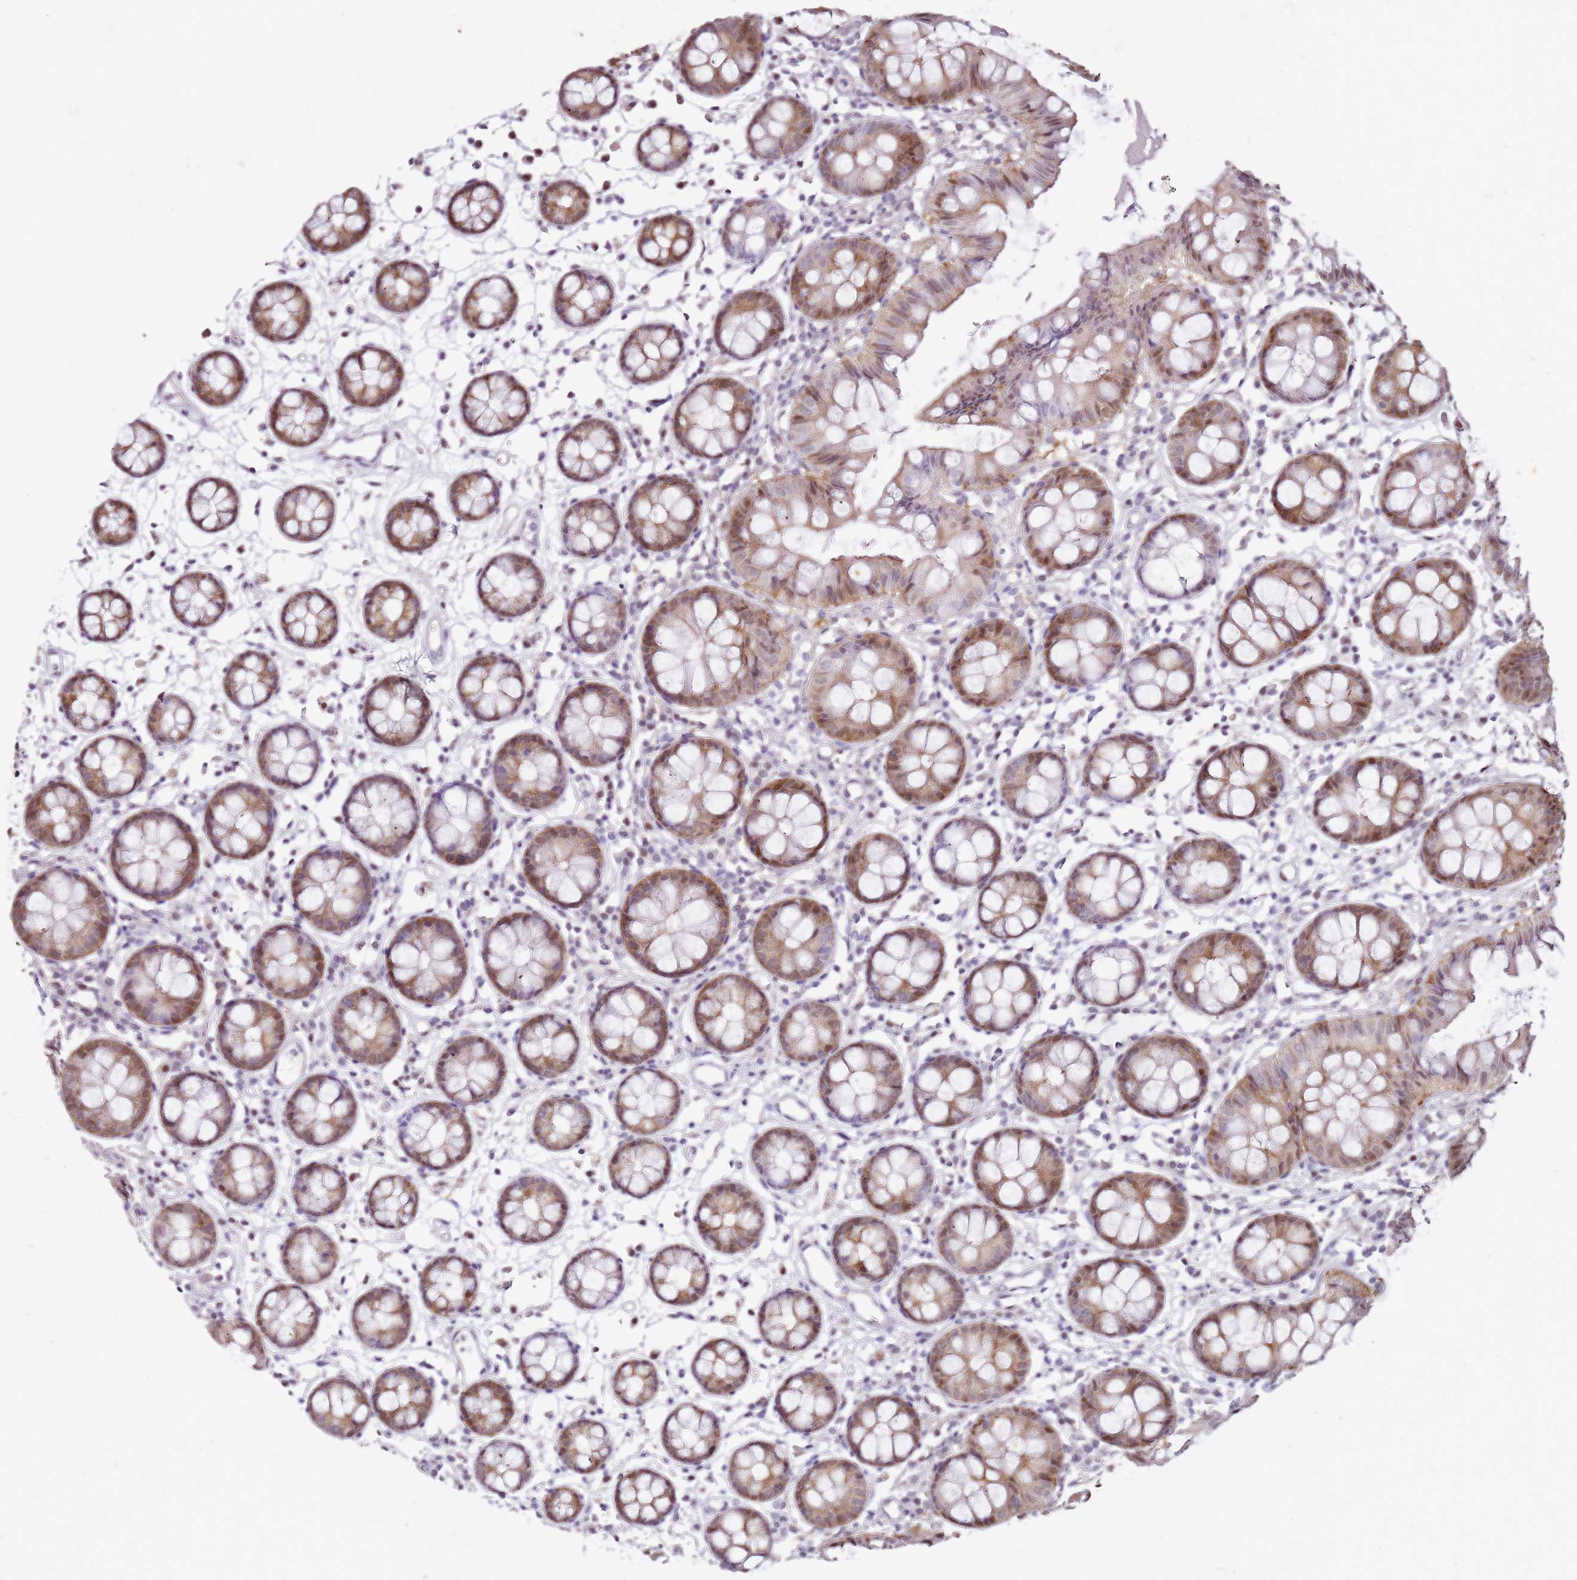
{"staining": {"intensity": "weak", "quantity": "25%-75%", "location": "cytoplasmic/membranous"}, "tissue": "colon", "cell_type": "Endothelial cells", "image_type": "normal", "snomed": [{"axis": "morphology", "description": "Normal tissue, NOS"}, {"axis": "topography", "description": "Colon"}], "caption": "Immunohistochemical staining of normal human colon shows 25%-75% levels of weak cytoplasmic/membranous protein staining in about 25%-75% of endothelial cells.", "gene": "PSMD4", "patient": {"sex": "female", "age": 84}}